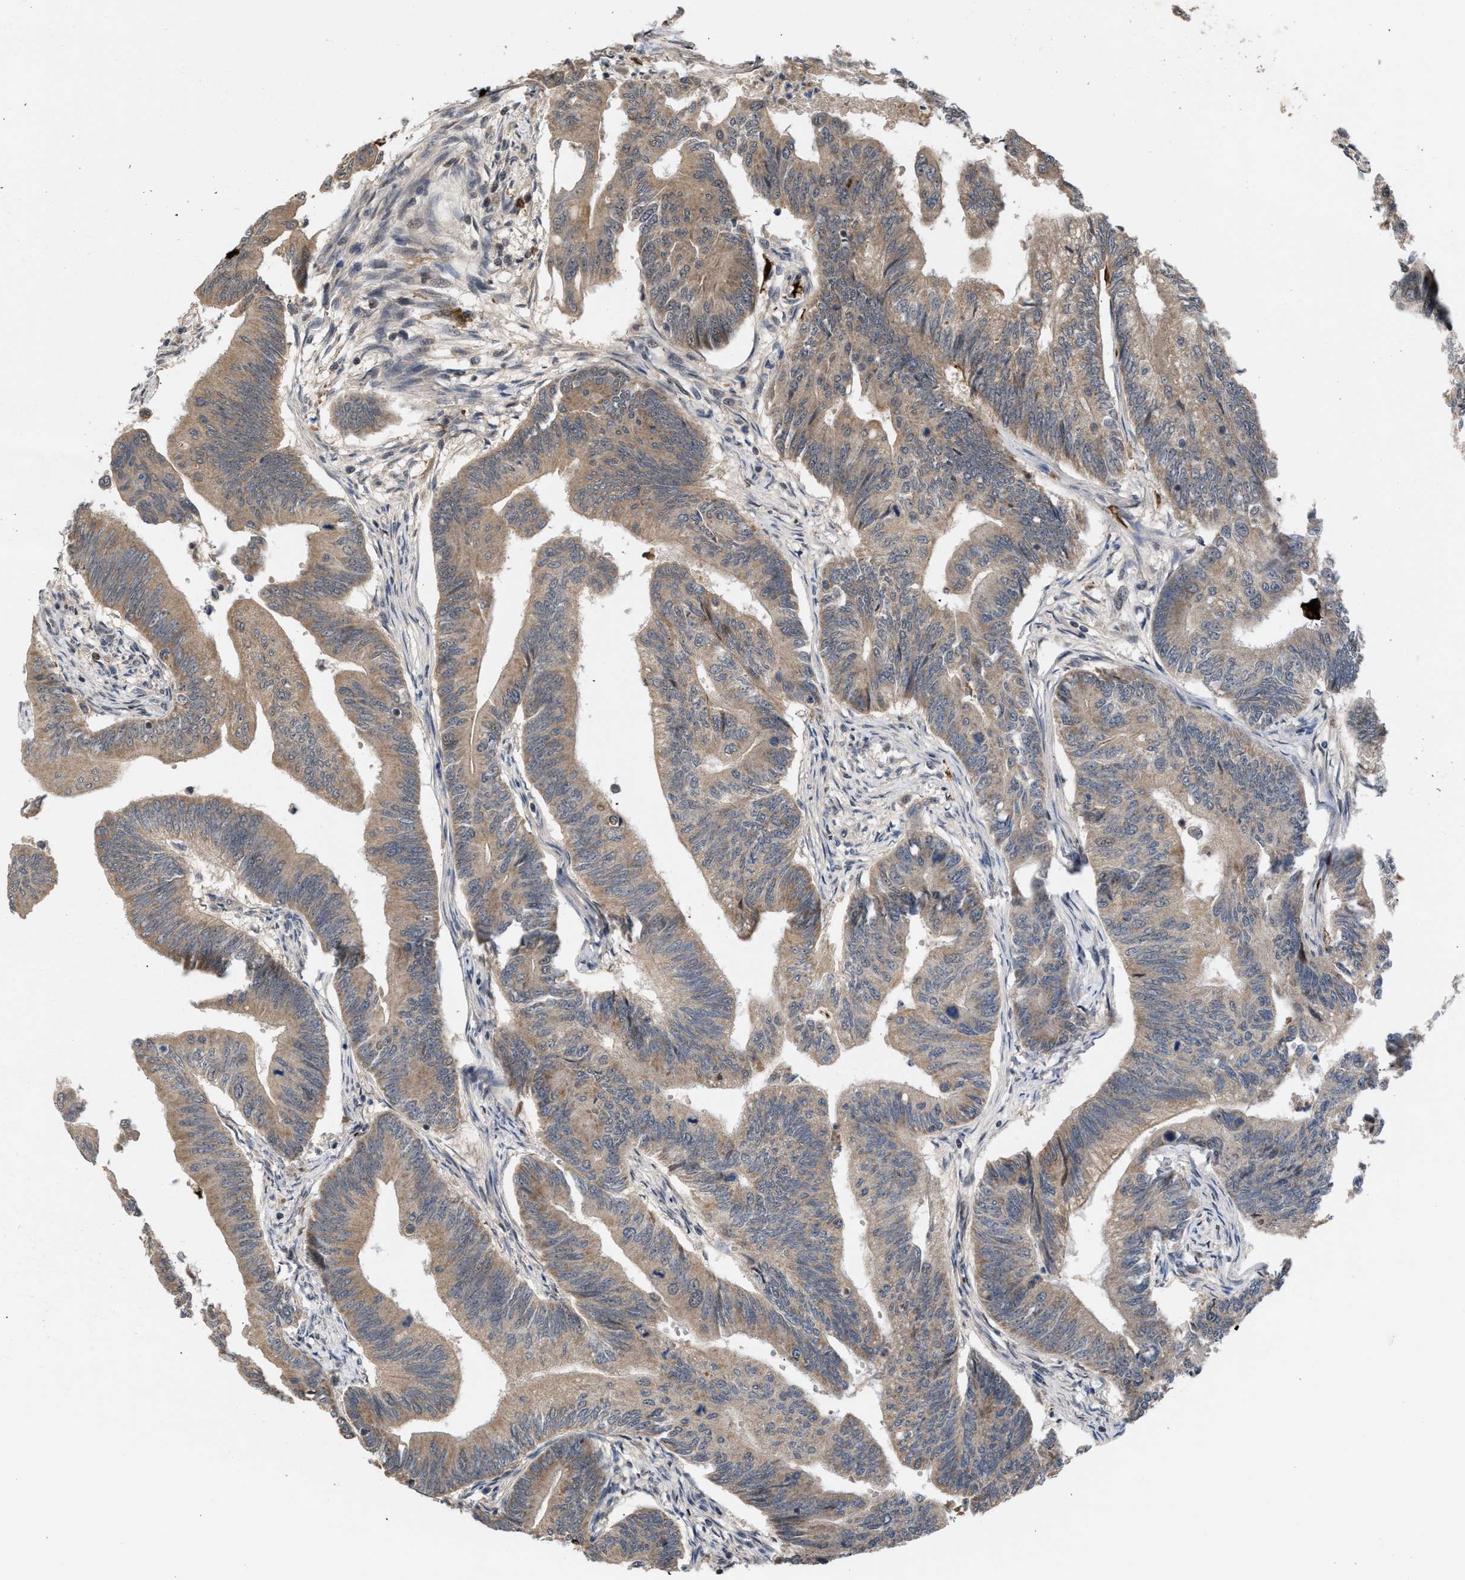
{"staining": {"intensity": "weak", "quantity": ">75%", "location": "cytoplasmic/membranous"}, "tissue": "colorectal cancer", "cell_type": "Tumor cells", "image_type": "cancer", "snomed": [{"axis": "morphology", "description": "Adenoma, NOS"}, {"axis": "morphology", "description": "Adenocarcinoma, NOS"}, {"axis": "topography", "description": "Colon"}], "caption": "Immunohistochemistry image of human colorectal adenocarcinoma stained for a protein (brown), which displays low levels of weak cytoplasmic/membranous staining in approximately >75% of tumor cells.", "gene": "C9orf78", "patient": {"sex": "male", "age": 79}}